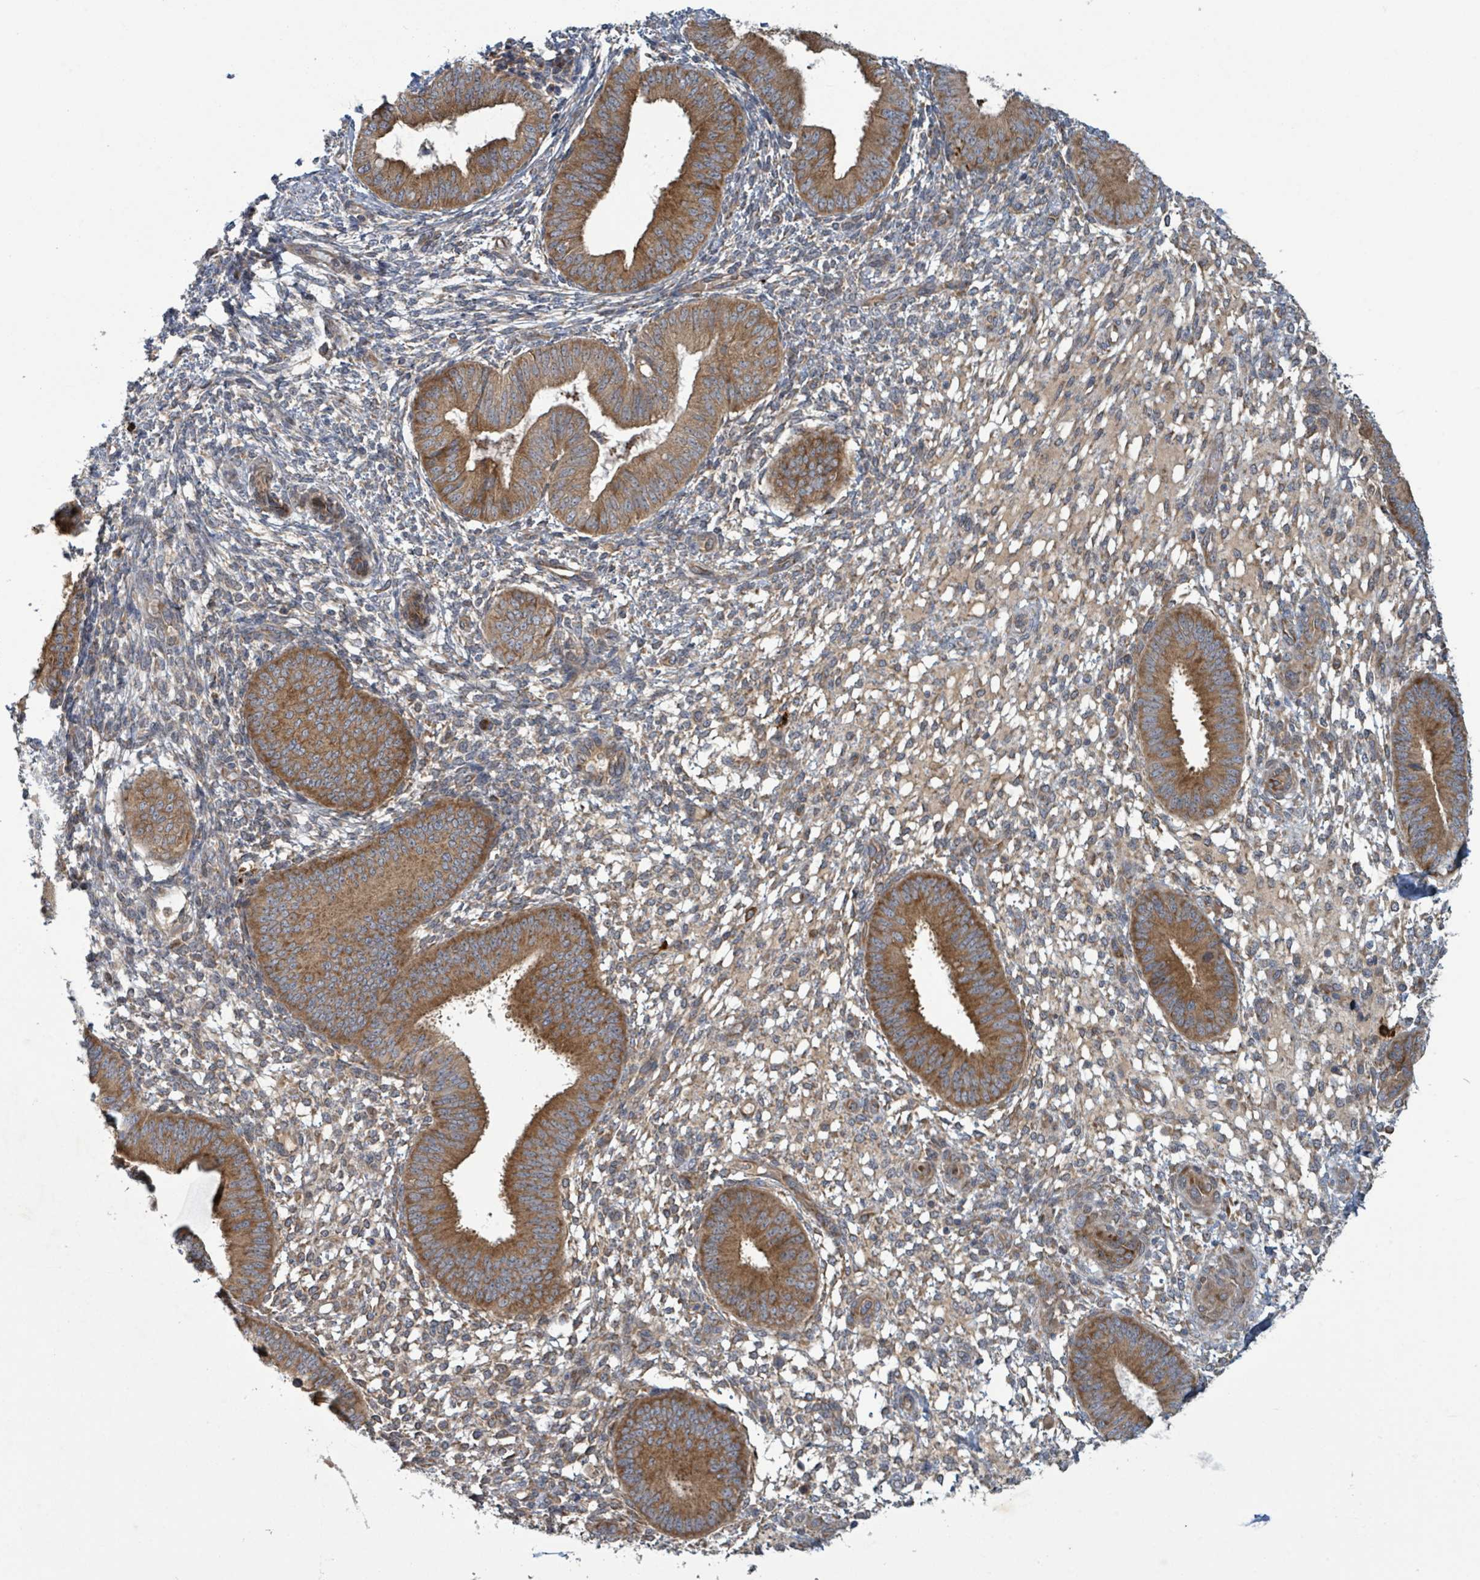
{"staining": {"intensity": "moderate", "quantity": "25%-75%", "location": "cytoplasmic/membranous"}, "tissue": "endometrium", "cell_type": "Cells in endometrial stroma", "image_type": "normal", "snomed": [{"axis": "morphology", "description": "Normal tissue, NOS"}, {"axis": "topography", "description": "Endometrium"}], "caption": "About 25%-75% of cells in endometrial stroma in unremarkable endometrium demonstrate moderate cytoplasmic/membranous protein expression as visualized by brown immunohistochemical staining.", "gene": "OR51E1", "patient": {"sex": "female", "age": 49}}